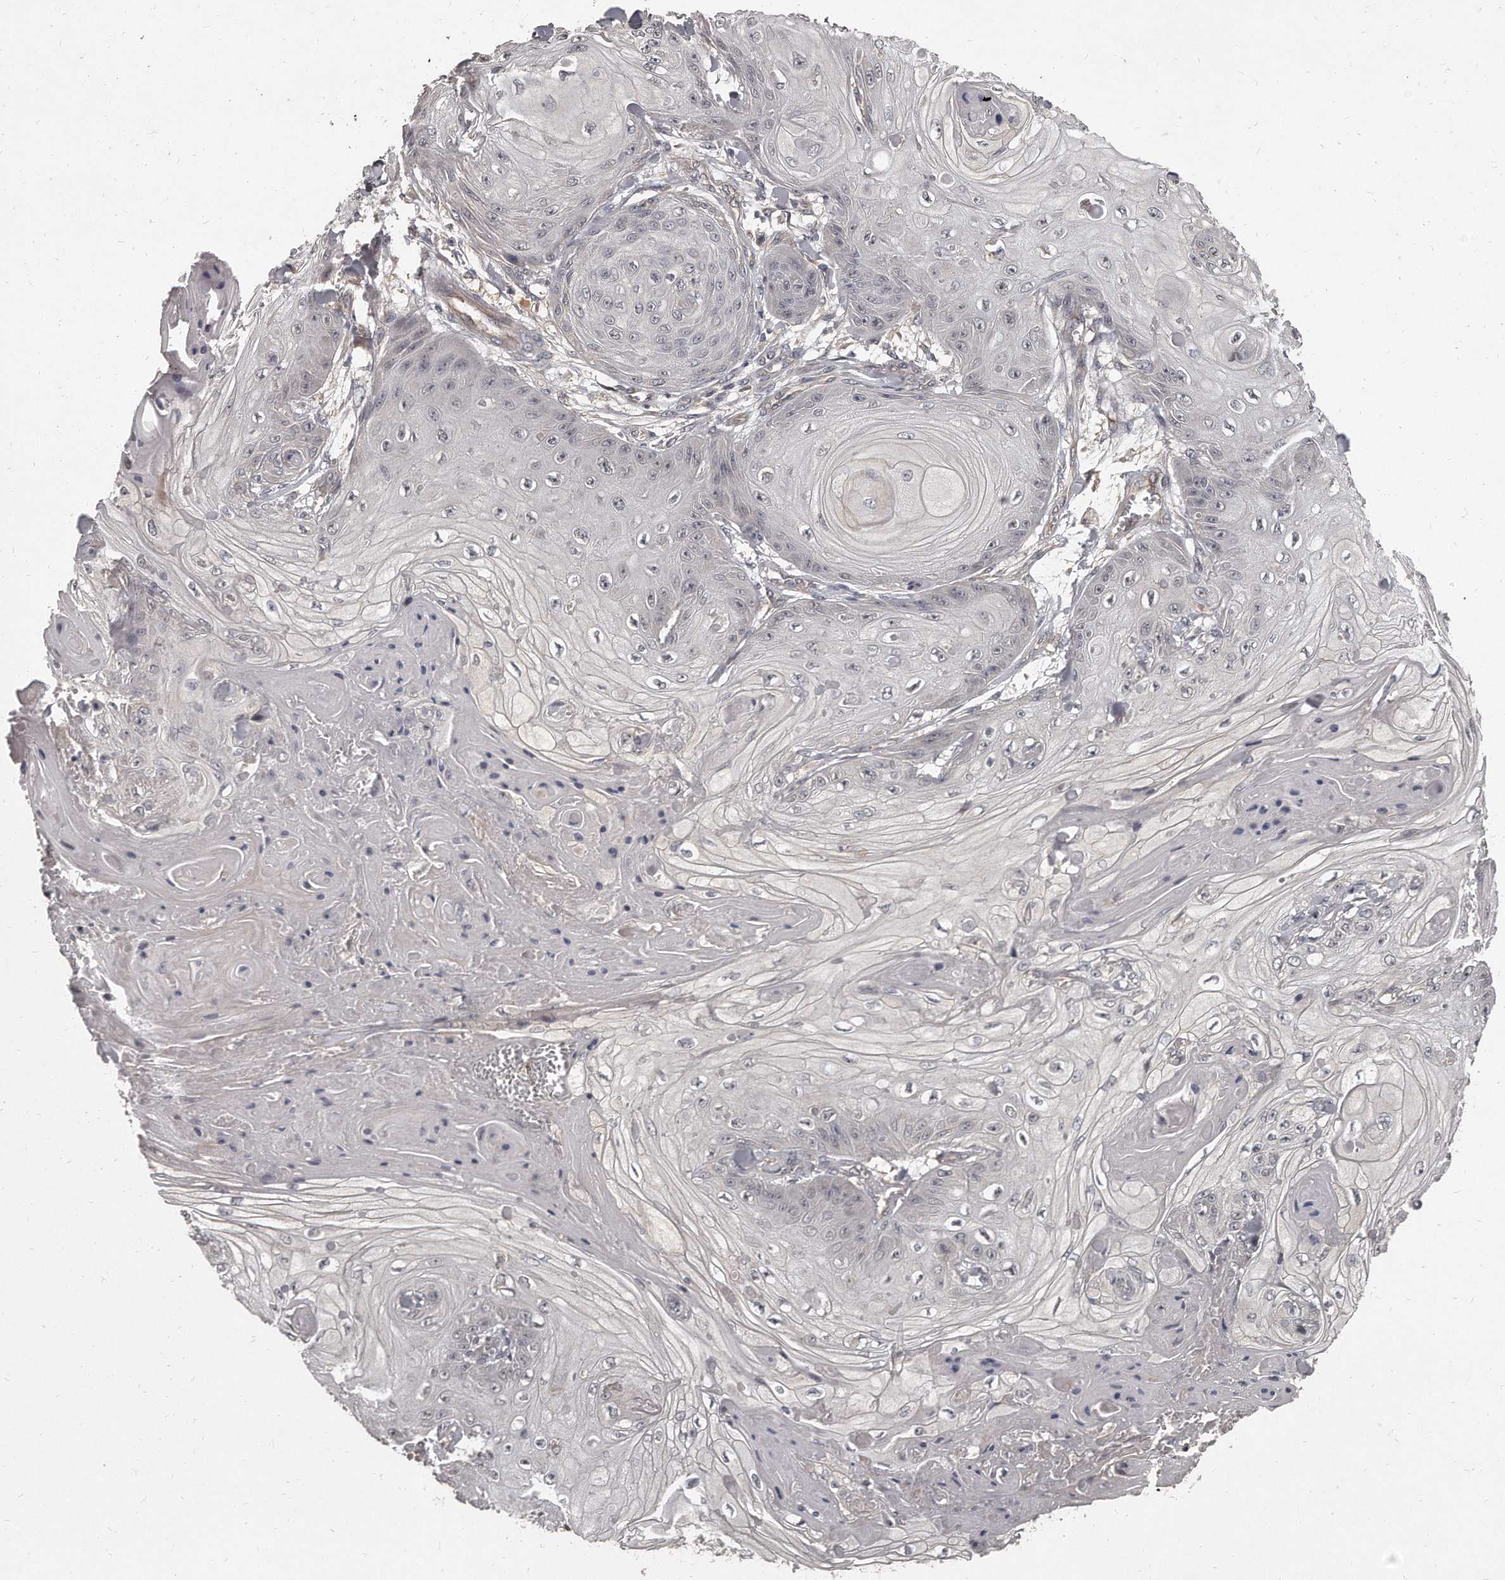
{"staining": {"intensity": "negative", "quantity": "none", "location": "none"}, "tissue": "skin cancer", "cell_type": "Tumor cells", "image_type": "cancer", "snomed": [{"axis": "morphology", "description": "Squamous cell carcinoma, NOS"}, {"axis": "topography", "description": "Skin"}], "caption": "IHC of human skin cancer displays no positivity in tumor cells.", "gene": "GRB10", "patient": {"sex": "male", "age": 74}}